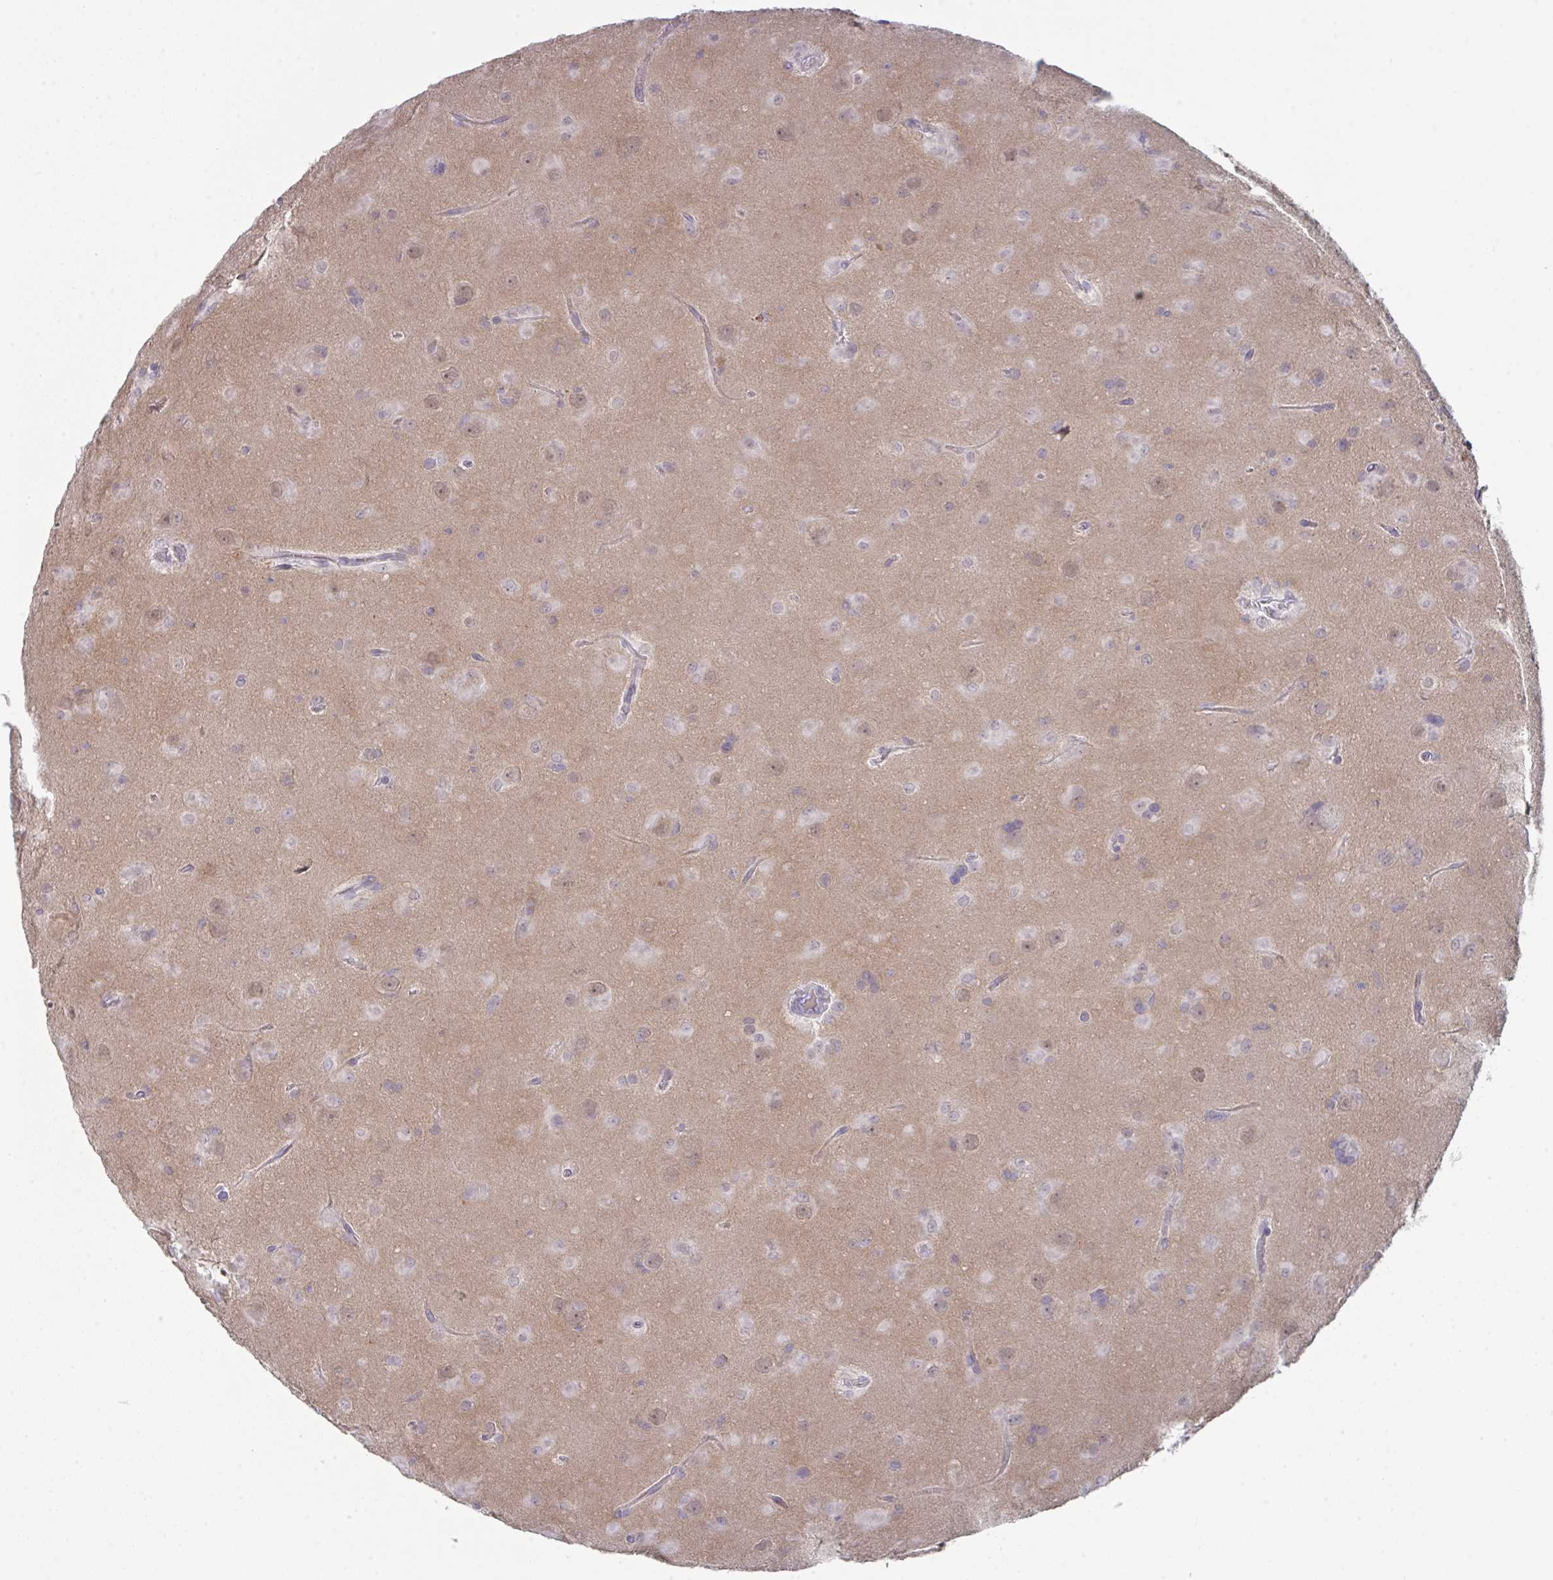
{"staining": {"intensity": "negative", "quantity": "none", "location": "none"}, "tissue": "glioma", "cell_type": "Tumor cells", "image_type": "cancer", "snomed": [{"axis": "morphology", "description": "Glioma, malignant, Low grade"}, {"axis": "topography", "description": "Brain"}], "caption": "An image of human glioma is negative for staining in tumor cells.", "gene": "HGFAC", "patient": {"sex": "male", "age": 58}}